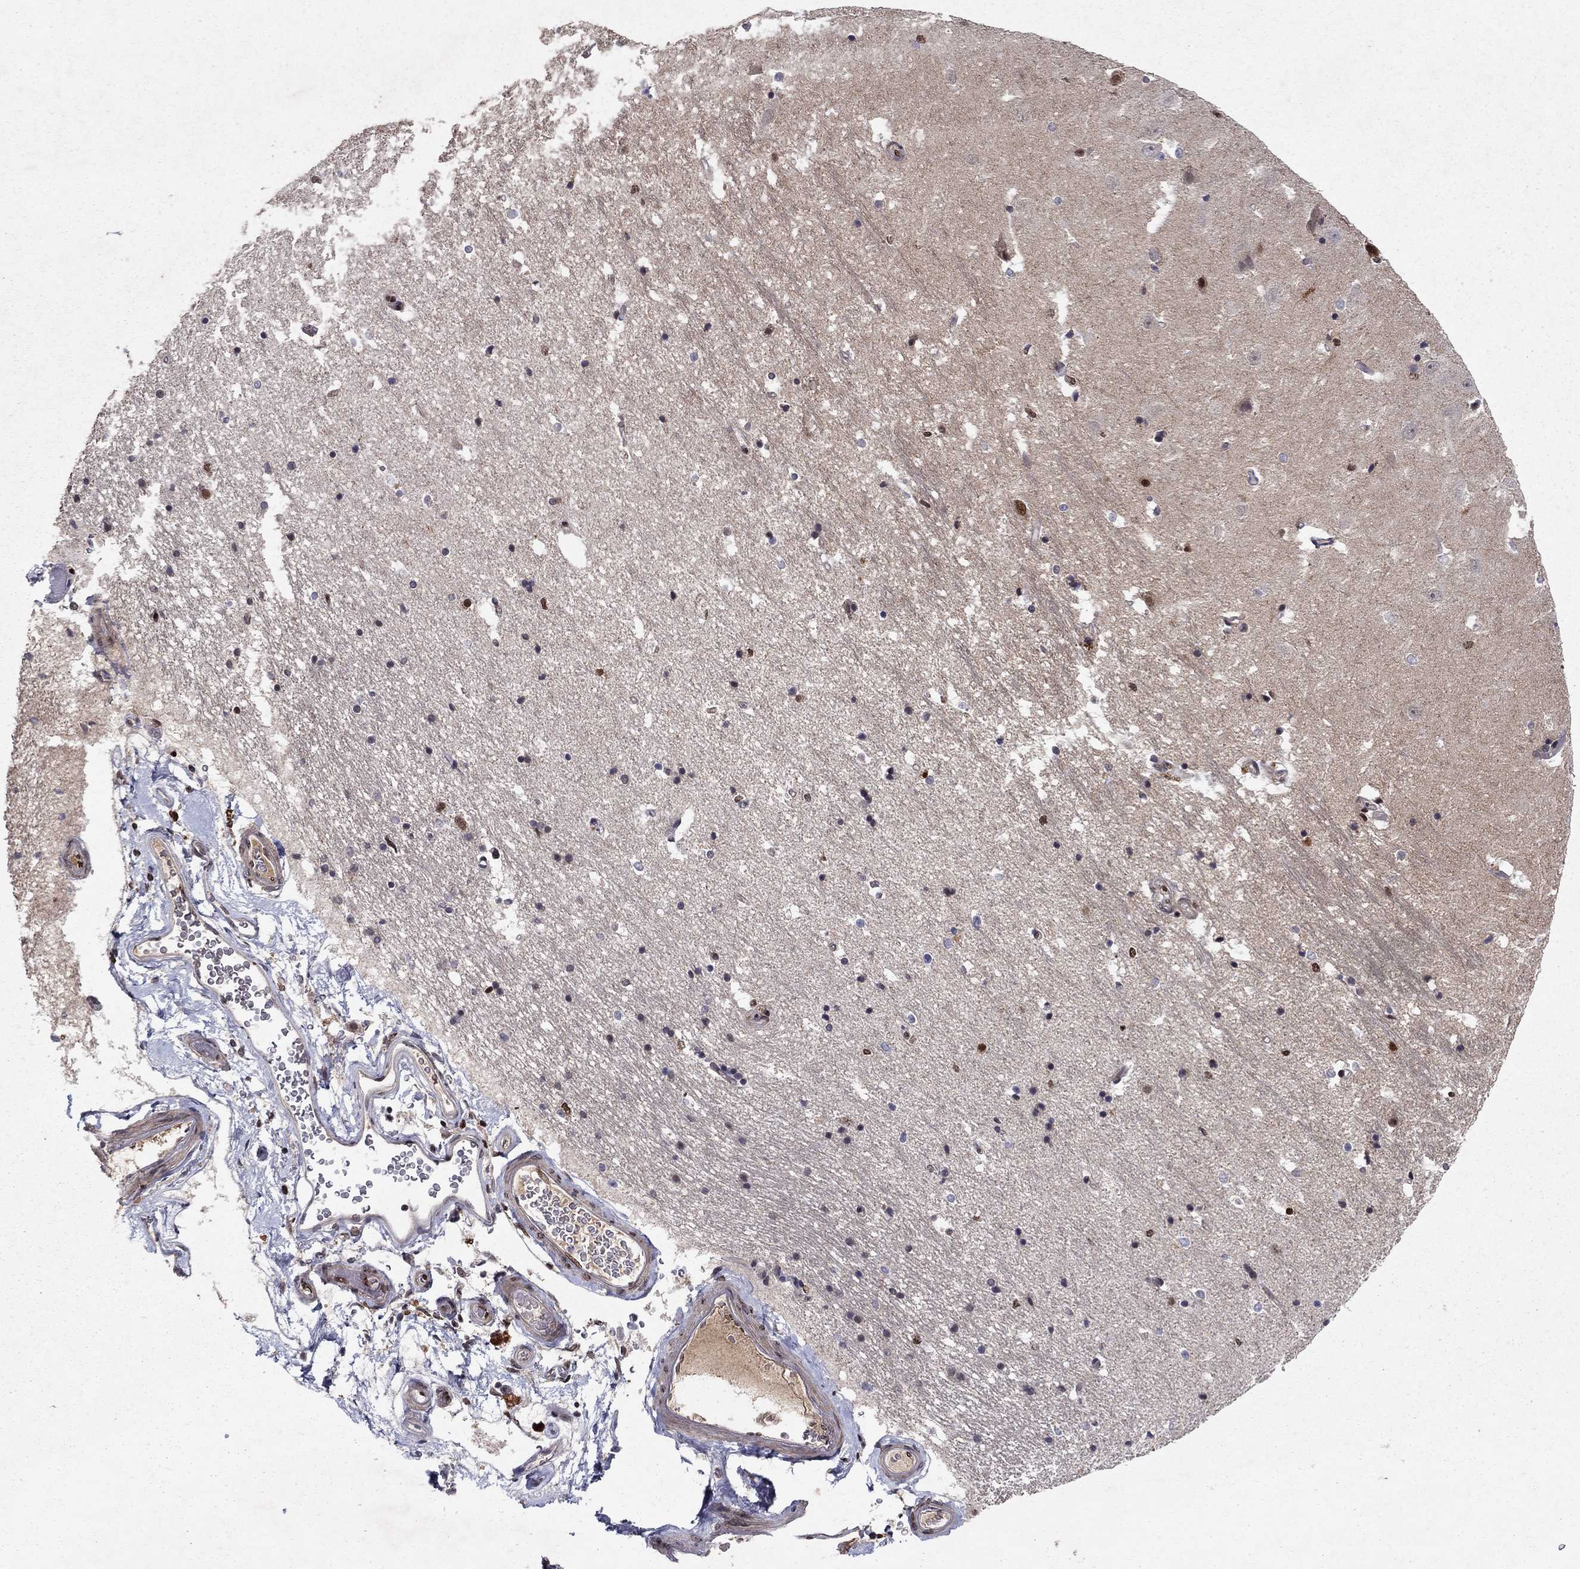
{"staining": {"intensity": "negative", "quantity": "none", "location": "none"}, "tissue": "hippocampus", "cell_type": "Glial cells", "image_type": "normal", "snomed": [{"axis": "morphology", "description": "Normal tissue, NOS"}, {"axis": "topography", "description": "Hippocampus"}], "caption": "This is an immunohistochemistry micrograph of benign human hippocampus. There is no expression in glial cells.", "gene": "CRTC1", "patient": {"sex": "male", "age": 44}}